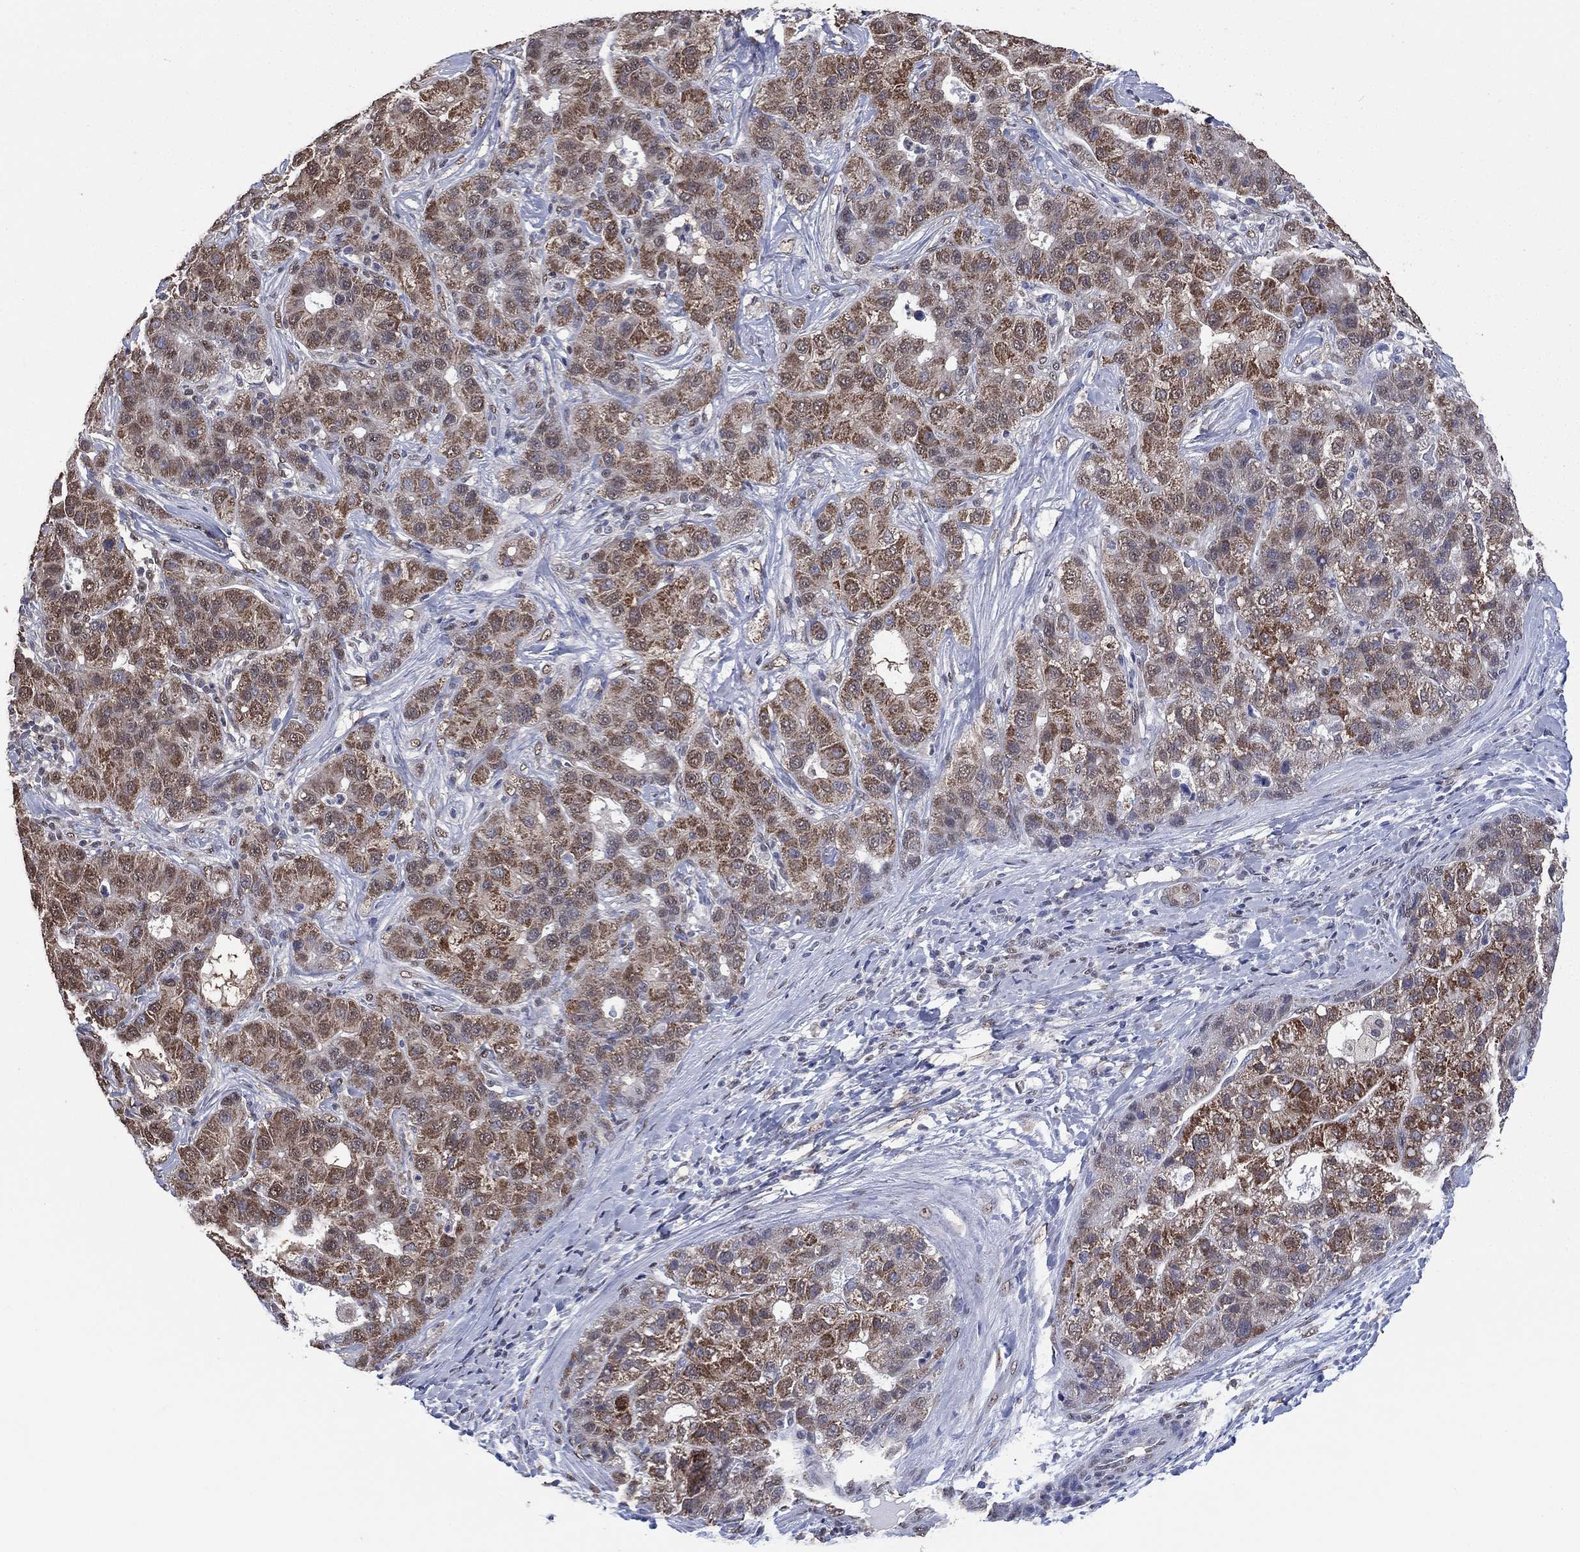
{"staining": {"intensity": "moderate", "quantity": "25%-75%", "location": "cytoplasmic/membranous"}, "tissue": "liver cancer", "cell_type": "Tumor cells", "image_type": "cancer", "snomed": [{"axis": "morphology", "description": "Carcinoma, Hepatocellular, NOS"}, {"axis": "topography", "description": "Liver"}], "caption": "Brown immunohistochemical staining in human liver cancer (hepatocellular carcinoma) displays moderate cytoplasmic/membranous positivity in about 25%-75% of tumor cells.", "gene": "ALDH7A1", "patient": {"sex": "male", "age": 65}}